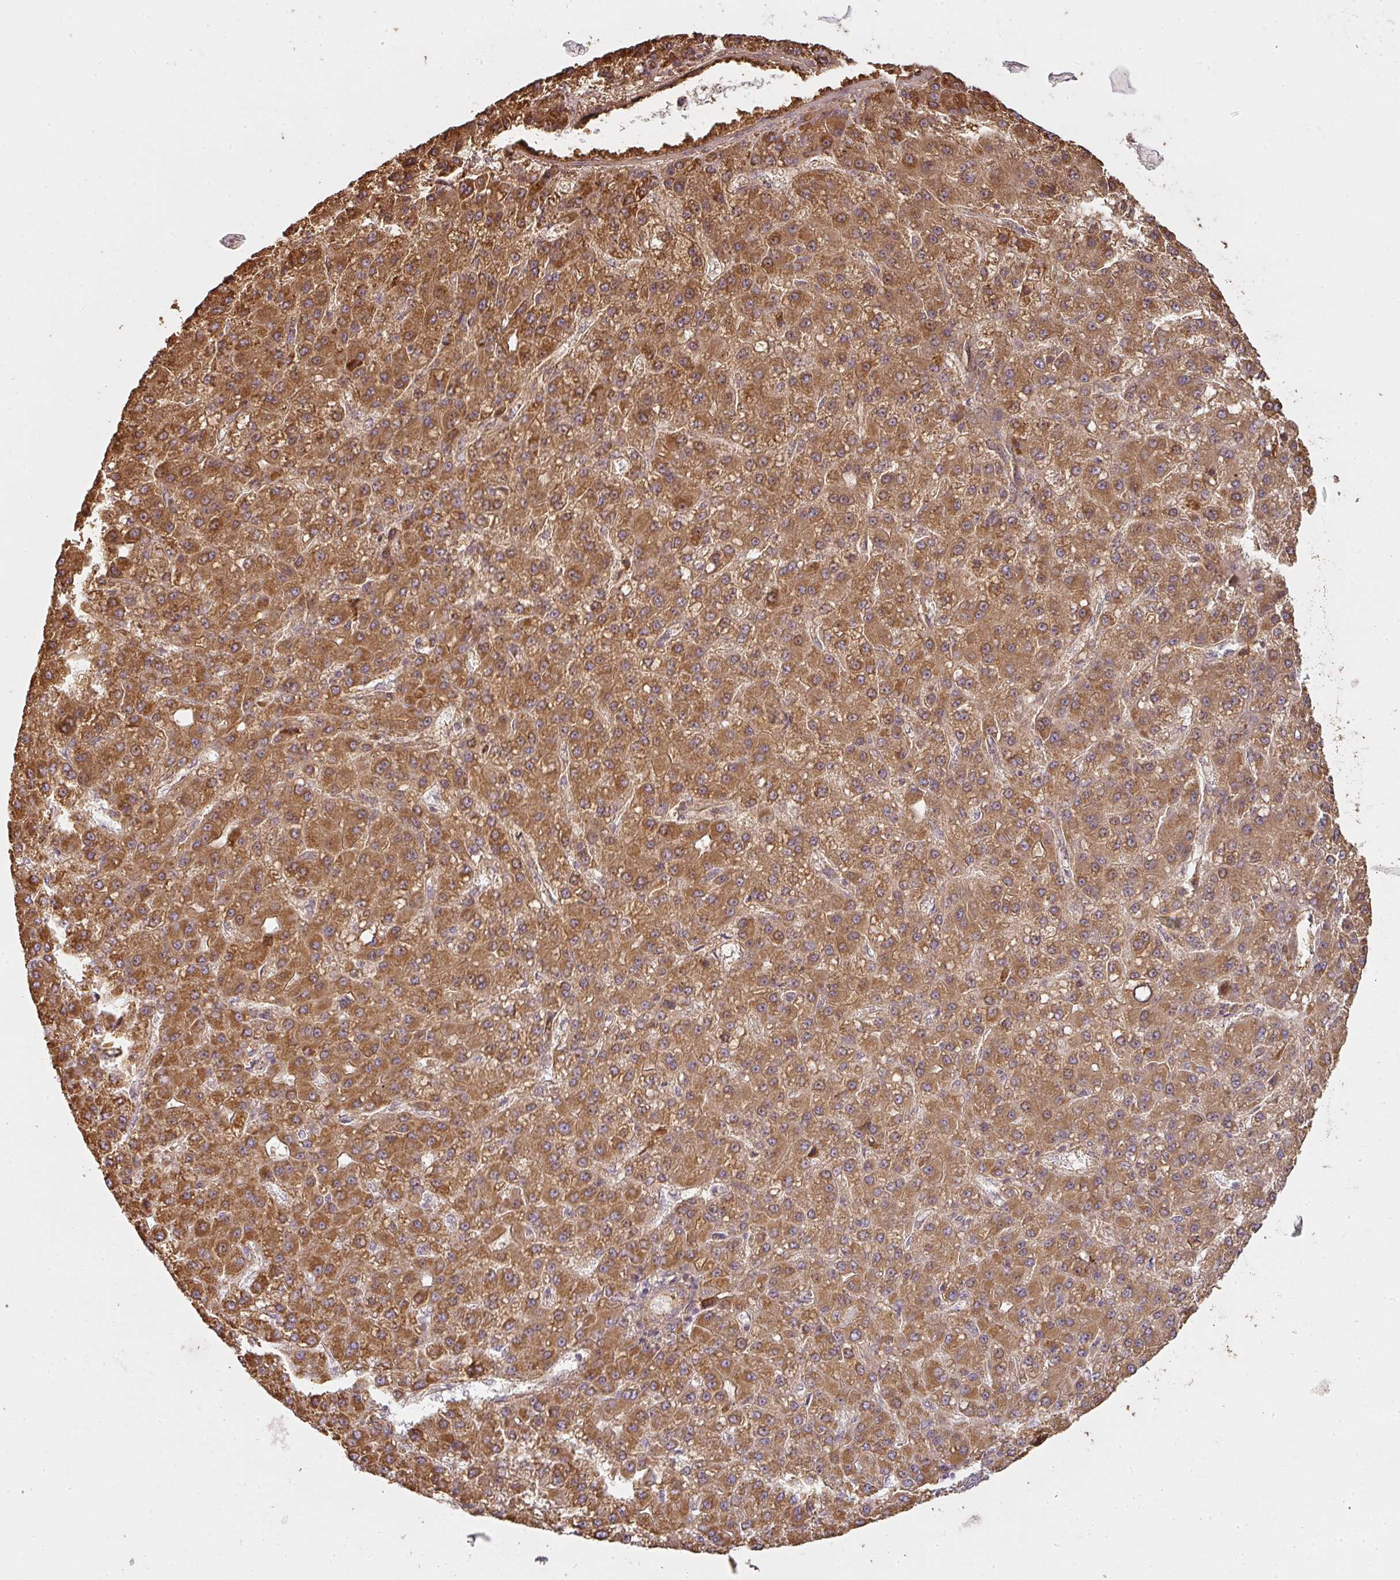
{"staining": {"intensity": "moderate", "quantity": ">75%", "location": "cytoplasmic/membranous"}, "tissue": "liver cancer", "cell_type": "Tumor cells", "image_type": "cancer", "snomed": [{"axis": "morphology", "description": "Carcinoma, Hepatocellular, NOS"}, {"axis": "topography", "description": "Liver"}], "caption": "A micrograph of human liver cancer stained for a protein demonstrates moderate cytoplasmic/membranous brown staining in tumor cells.", "gene": "CNOT1", "patient": {"sex": "male", "age": 67}}